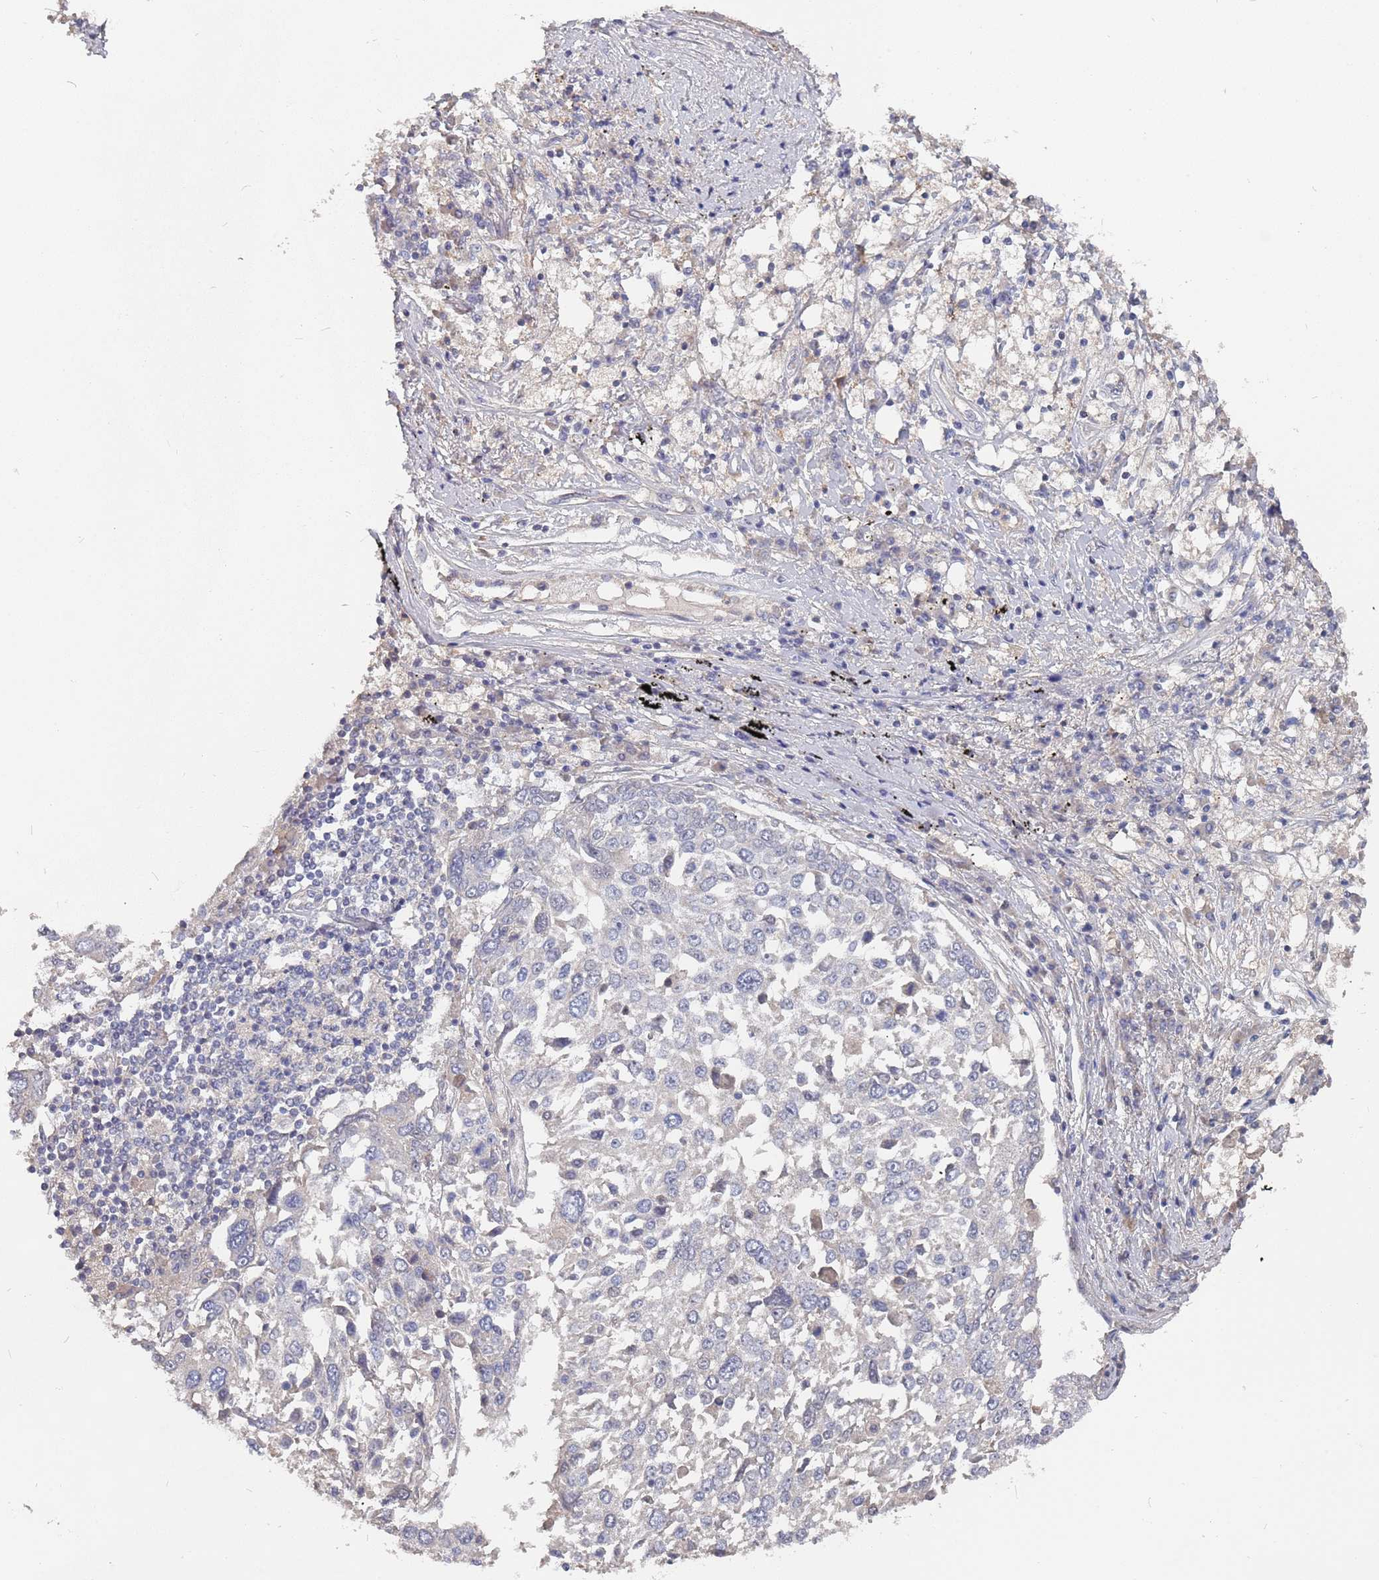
{"staining": {"intensity": "negative", "quantity": "none", "location": "none"}, "tissue": "lung cancer", "cell_type": "Tumor cells", "image_type": "cancer", "snomed": [{"axis": "morphology", "description": "Squamous cell carcinoma, NOS"}, {"axis": "topography", "description": "Lung"}], "caption": "The photomicrograph displays no significant positivity in tumor cells of lung squamous cell carcinoma. The staining was performed using DAB to visualize the protein expression in brown, while the nuclei were stained in blue with hematoxylin (Magnification: 20x).", "gene": "TCEANC2", "patient": {"sex": "male", "age": 65}}